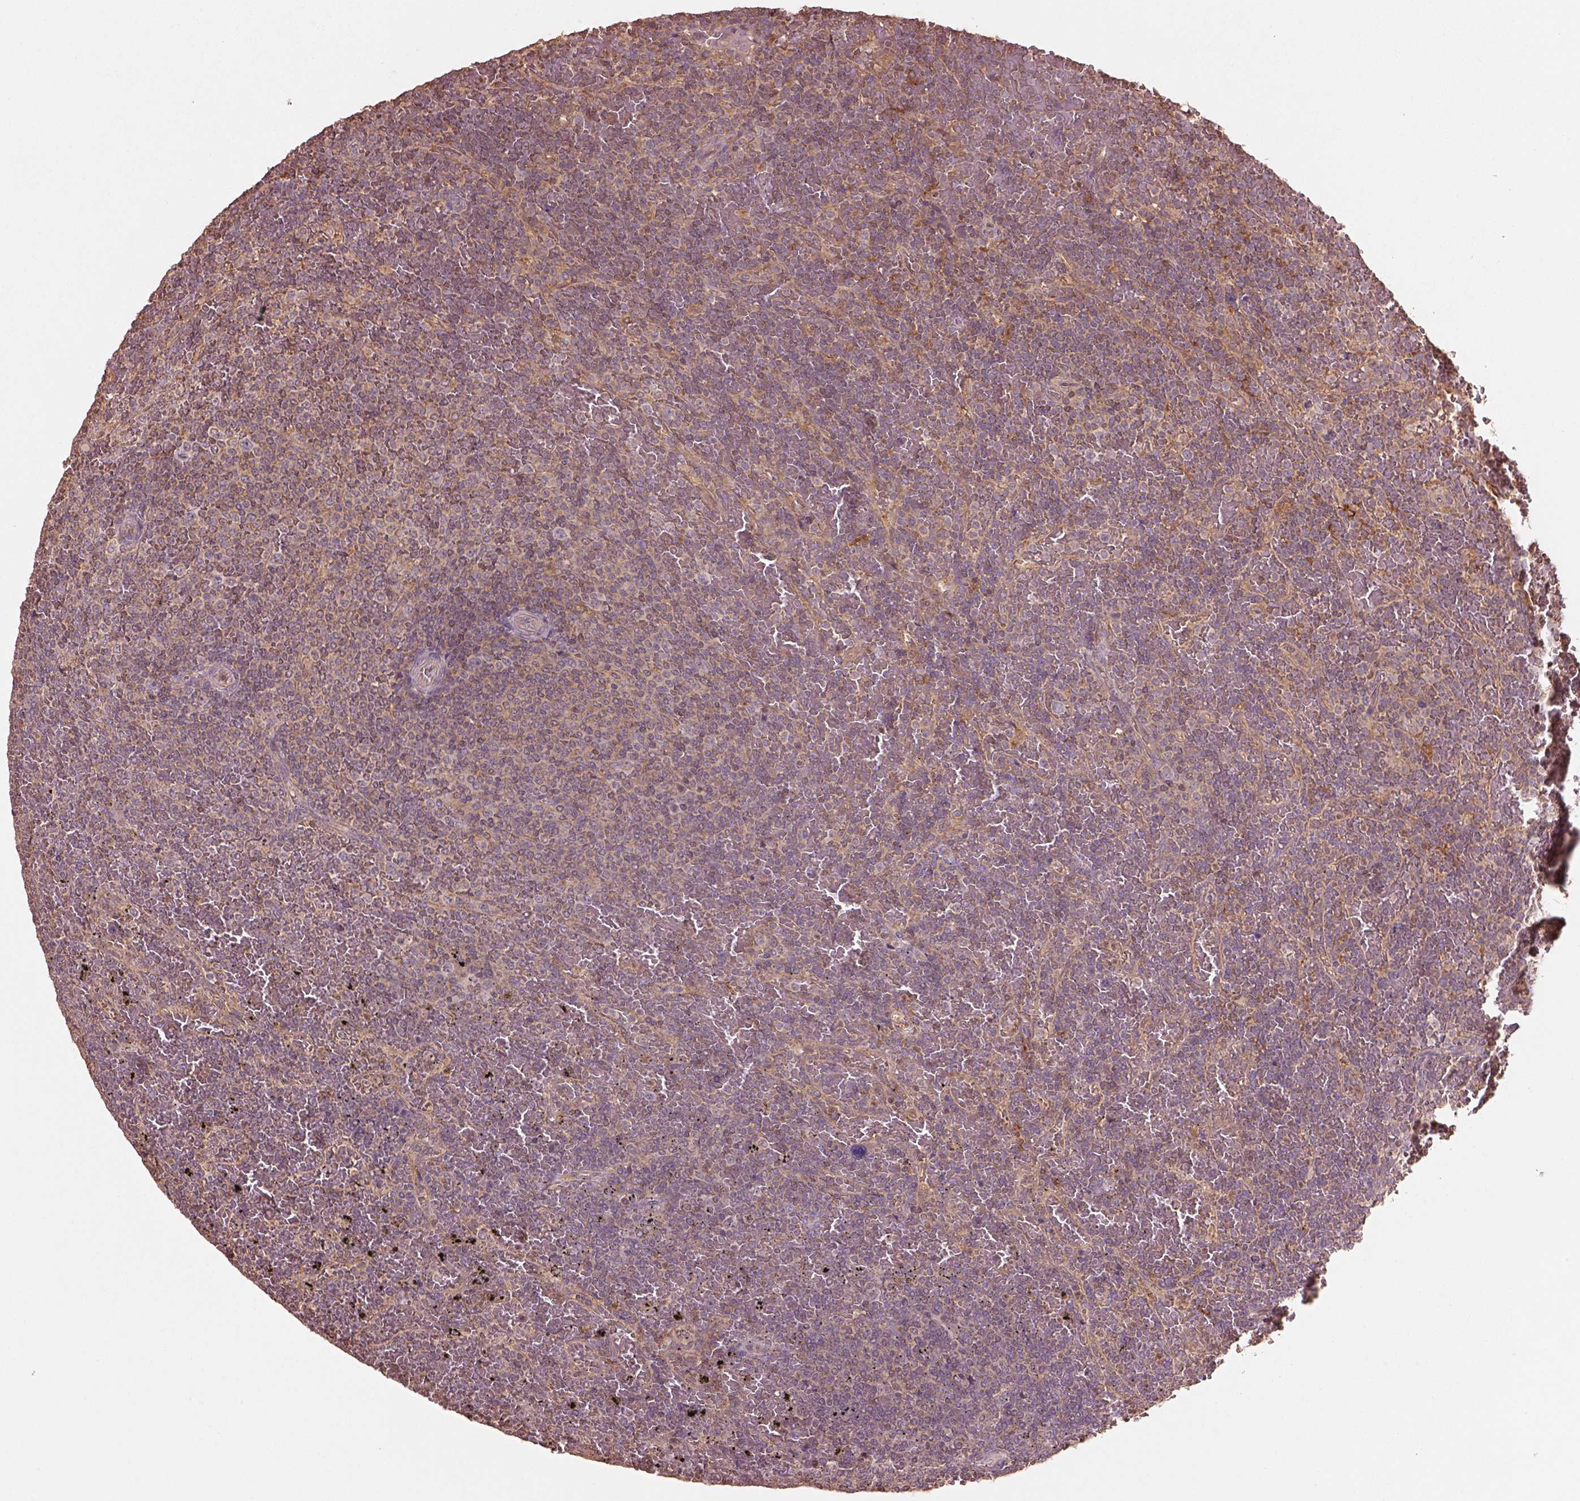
{"staining": {"intensity": "negative", "quantity": "none", "location": "none"}, "tissue": "lymphoma", "cell_type": "Tumor cells", "image_type": "cancer", "snomed": [{"axis": "morphology", "description": "Malignant lymphoma, non-Hodgkin's type, Low grade"}, {"axis": "topography", "description": "Spleen"}], "caption": "A micrograph of human lymphoma is negative for staining in tumor cells. (Brightfield microscopy of DAB (3,3'-diaminobenzidine) IHC at high magnification).", "gene": "TRADD", "patient": {"sex": "female", "age": 77}}